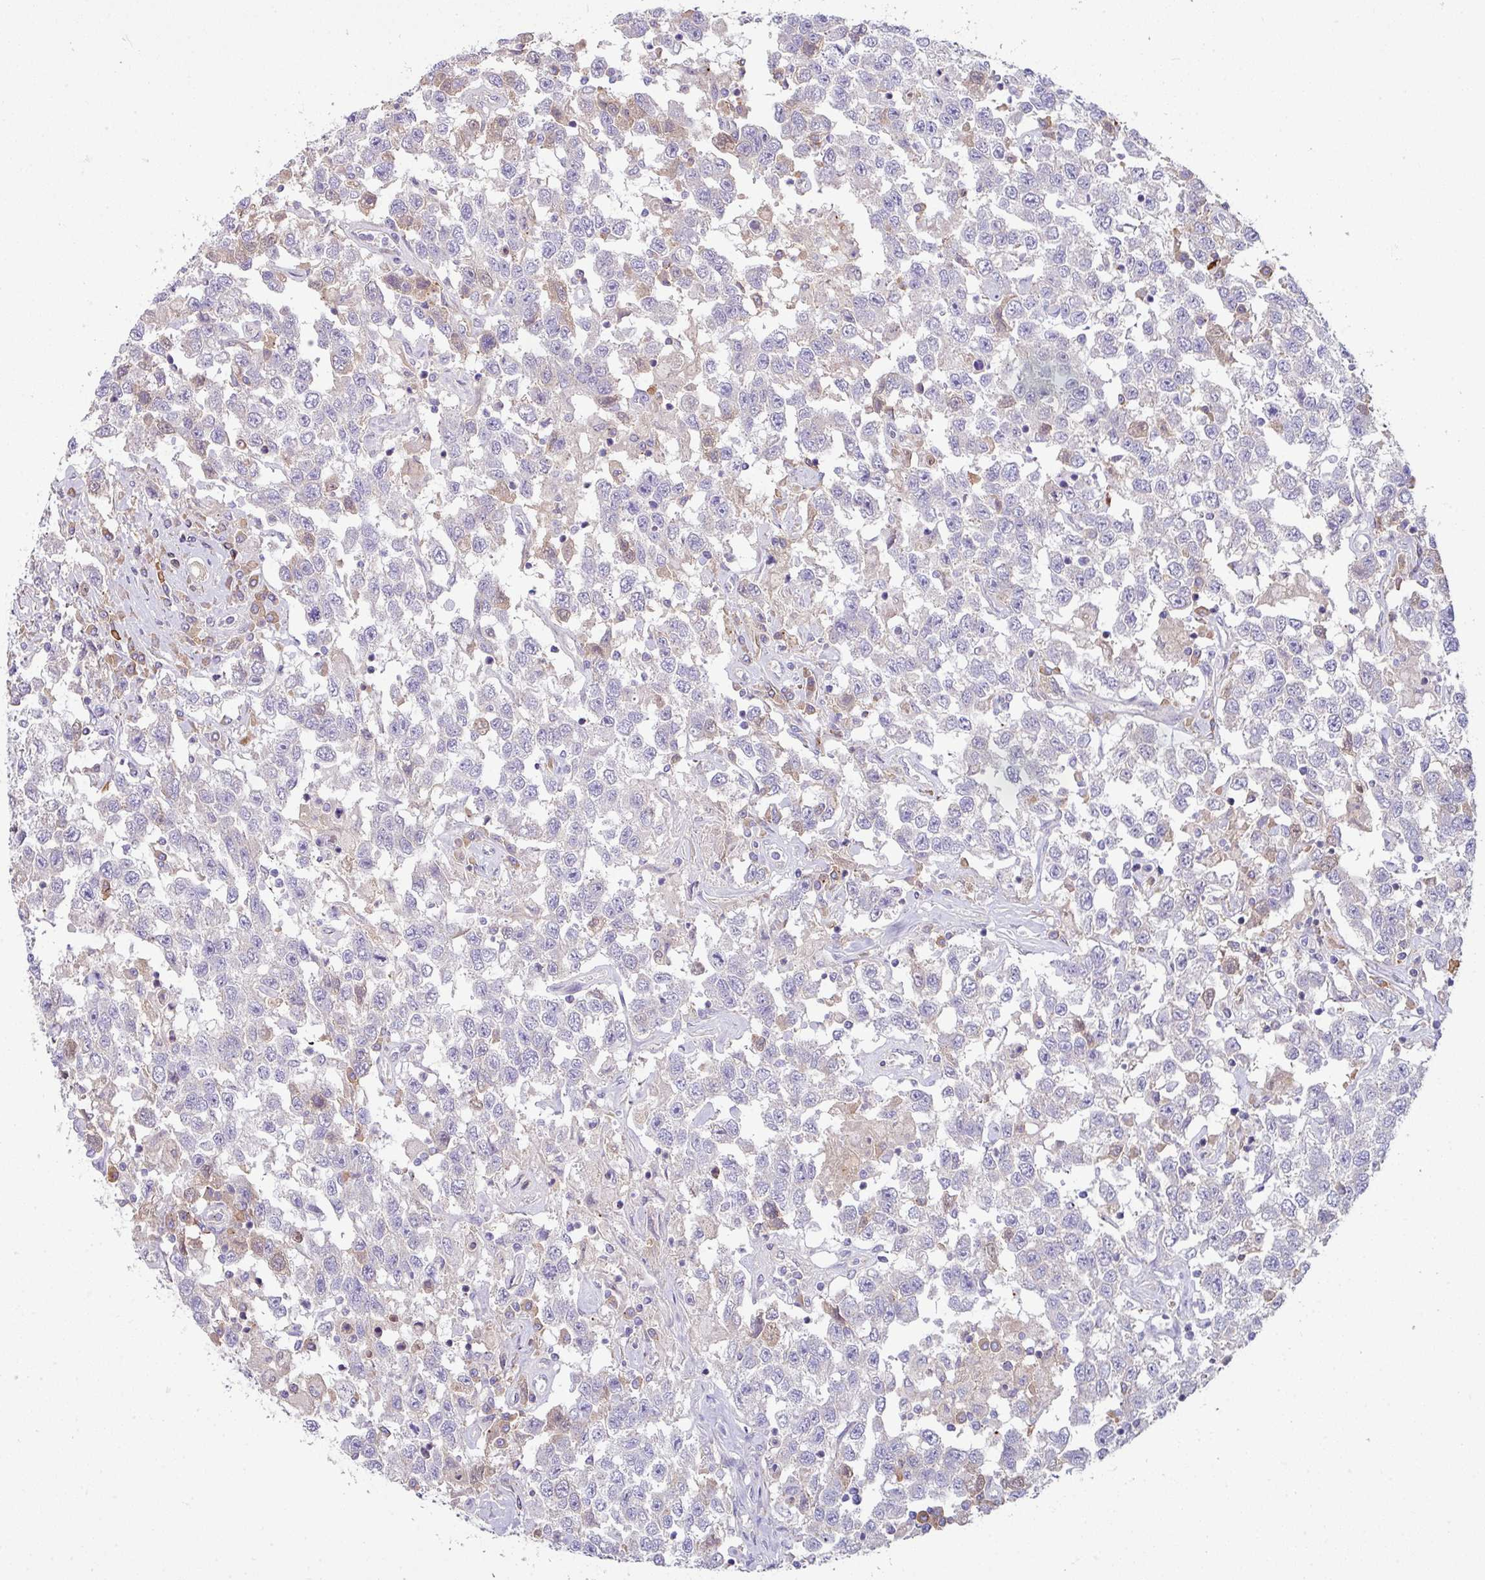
{"staining": {"intensity": "negative", "quantity": "none", "location": "none"}, "tissue": "testis cancer", "cell_type": "Tumor cells", "image_type": "cancer", "snomed": [{"axis": "morphology", "description": "Seminoma, NOS"}, {"axis": "topography", "description": "Testis"}], "caption": "Immunohistochemistry (IHC) micrograph of neoplastic tissue: human seminoma (testis) stained with DAB (3,3'-diaminobenzidine) displays no significant protein expression in tumor cells.", "gene": "SLAMF6", "patient": {"sex": "male", "age": 41}}